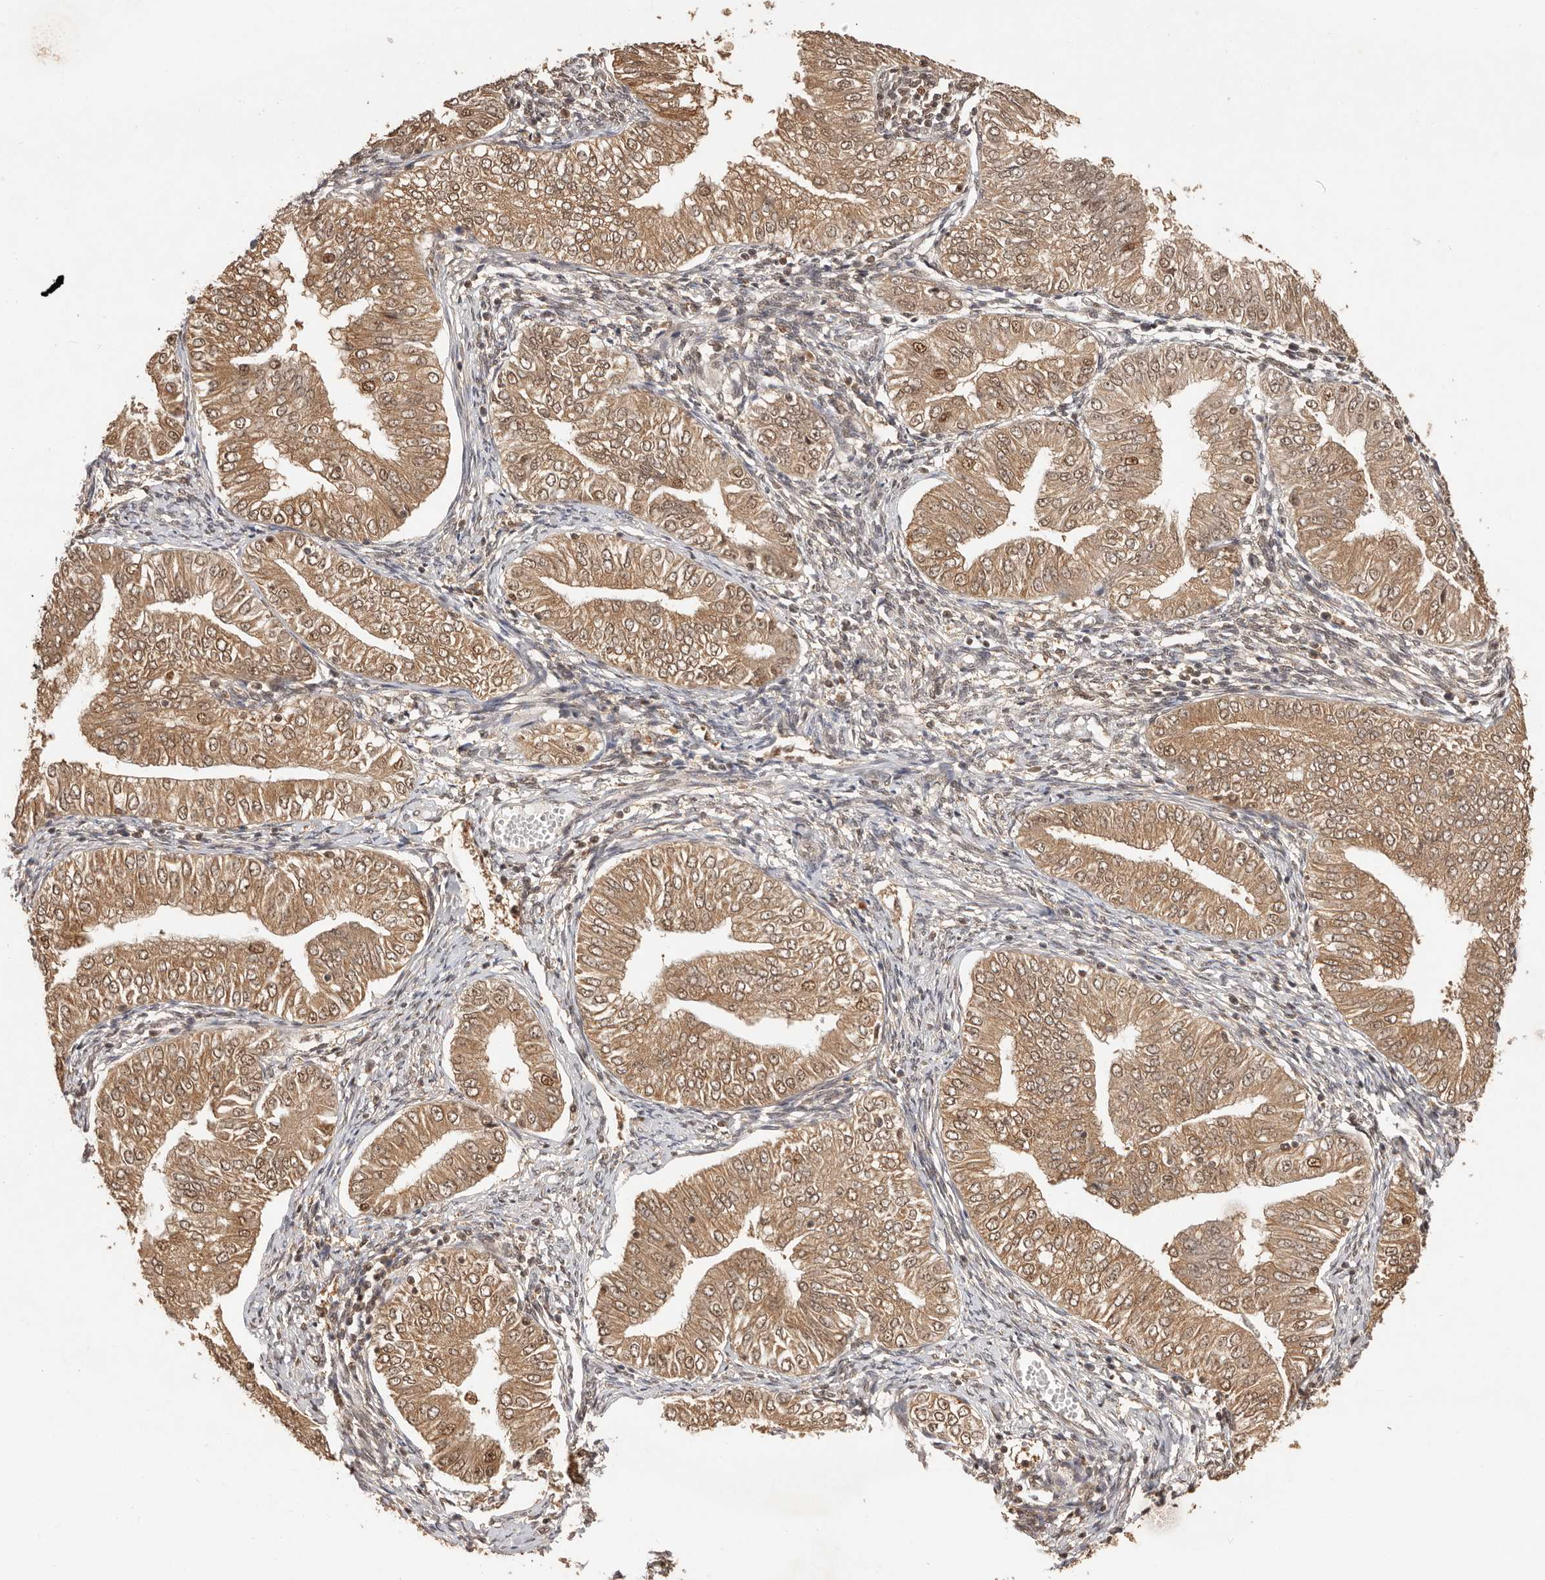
{"staining": {"intensity": "moderate", "quantity": ">75%", "location": "cytoplasmic/membranous,nuclear"}, "tissue": "endometrial cancer", "cell_type": "Tumor cells", "image_type": "cancer", "snomed": [{"axis": "morphology", "description": "Normal tissue, NOS"}, {"axis": "morphology", "description": "Adenocarcinoma, NOS"}, {"axis": "topography", "description": "Endometrium"}], "caption": "Approximately >75% of tumor cells in human adenocarcinoma (endometrial) demonstrate moderate cytoplasmic/membranous and nuclear protein staining as visualized by brown immunohistochemical staining.", "gene": "PSMA5", "patient": {"sex": "female", "age": 53}}